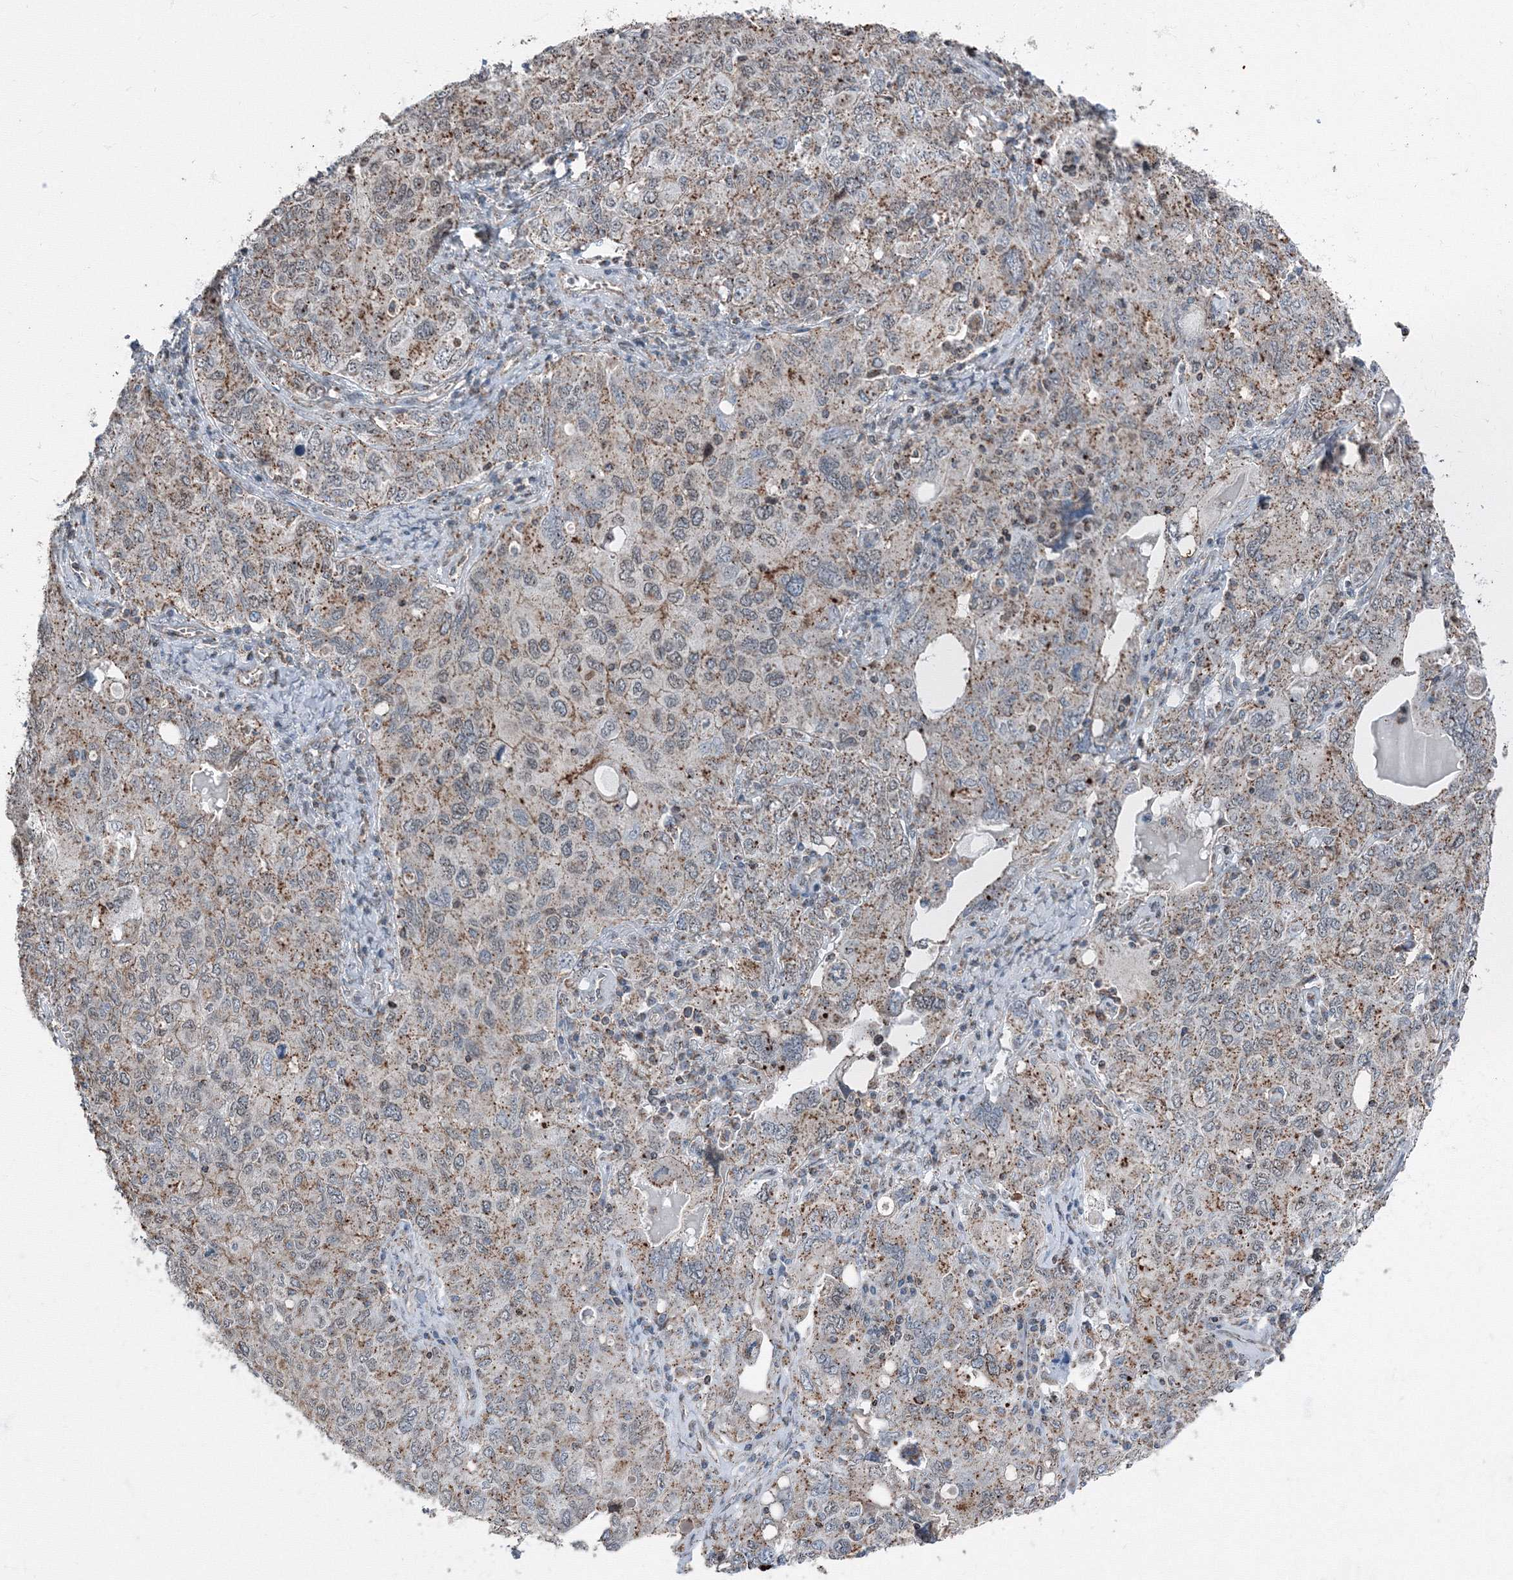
{"staining": {"intensity": "moderate", "quantity": "<25%", "location": "cytoplasmic/membranous"}, "tissue": "ovarian cancer", "cell_type": "Tumor cells", "image_type": "cancer", "snomed": [{"axis": "morphology", "description": "Carcinoma, endometroid"}, {"axis": "topography", "description": "Ovary"}], "caption": "Endometroid carcinoma (ovarian) stained with IHC demonstrates moderate cytoplasmic/membranous positivity in approximately <25% of tumor cells.", "gene": "AASDH", "patient": {"sex": "female", "age": 62}}